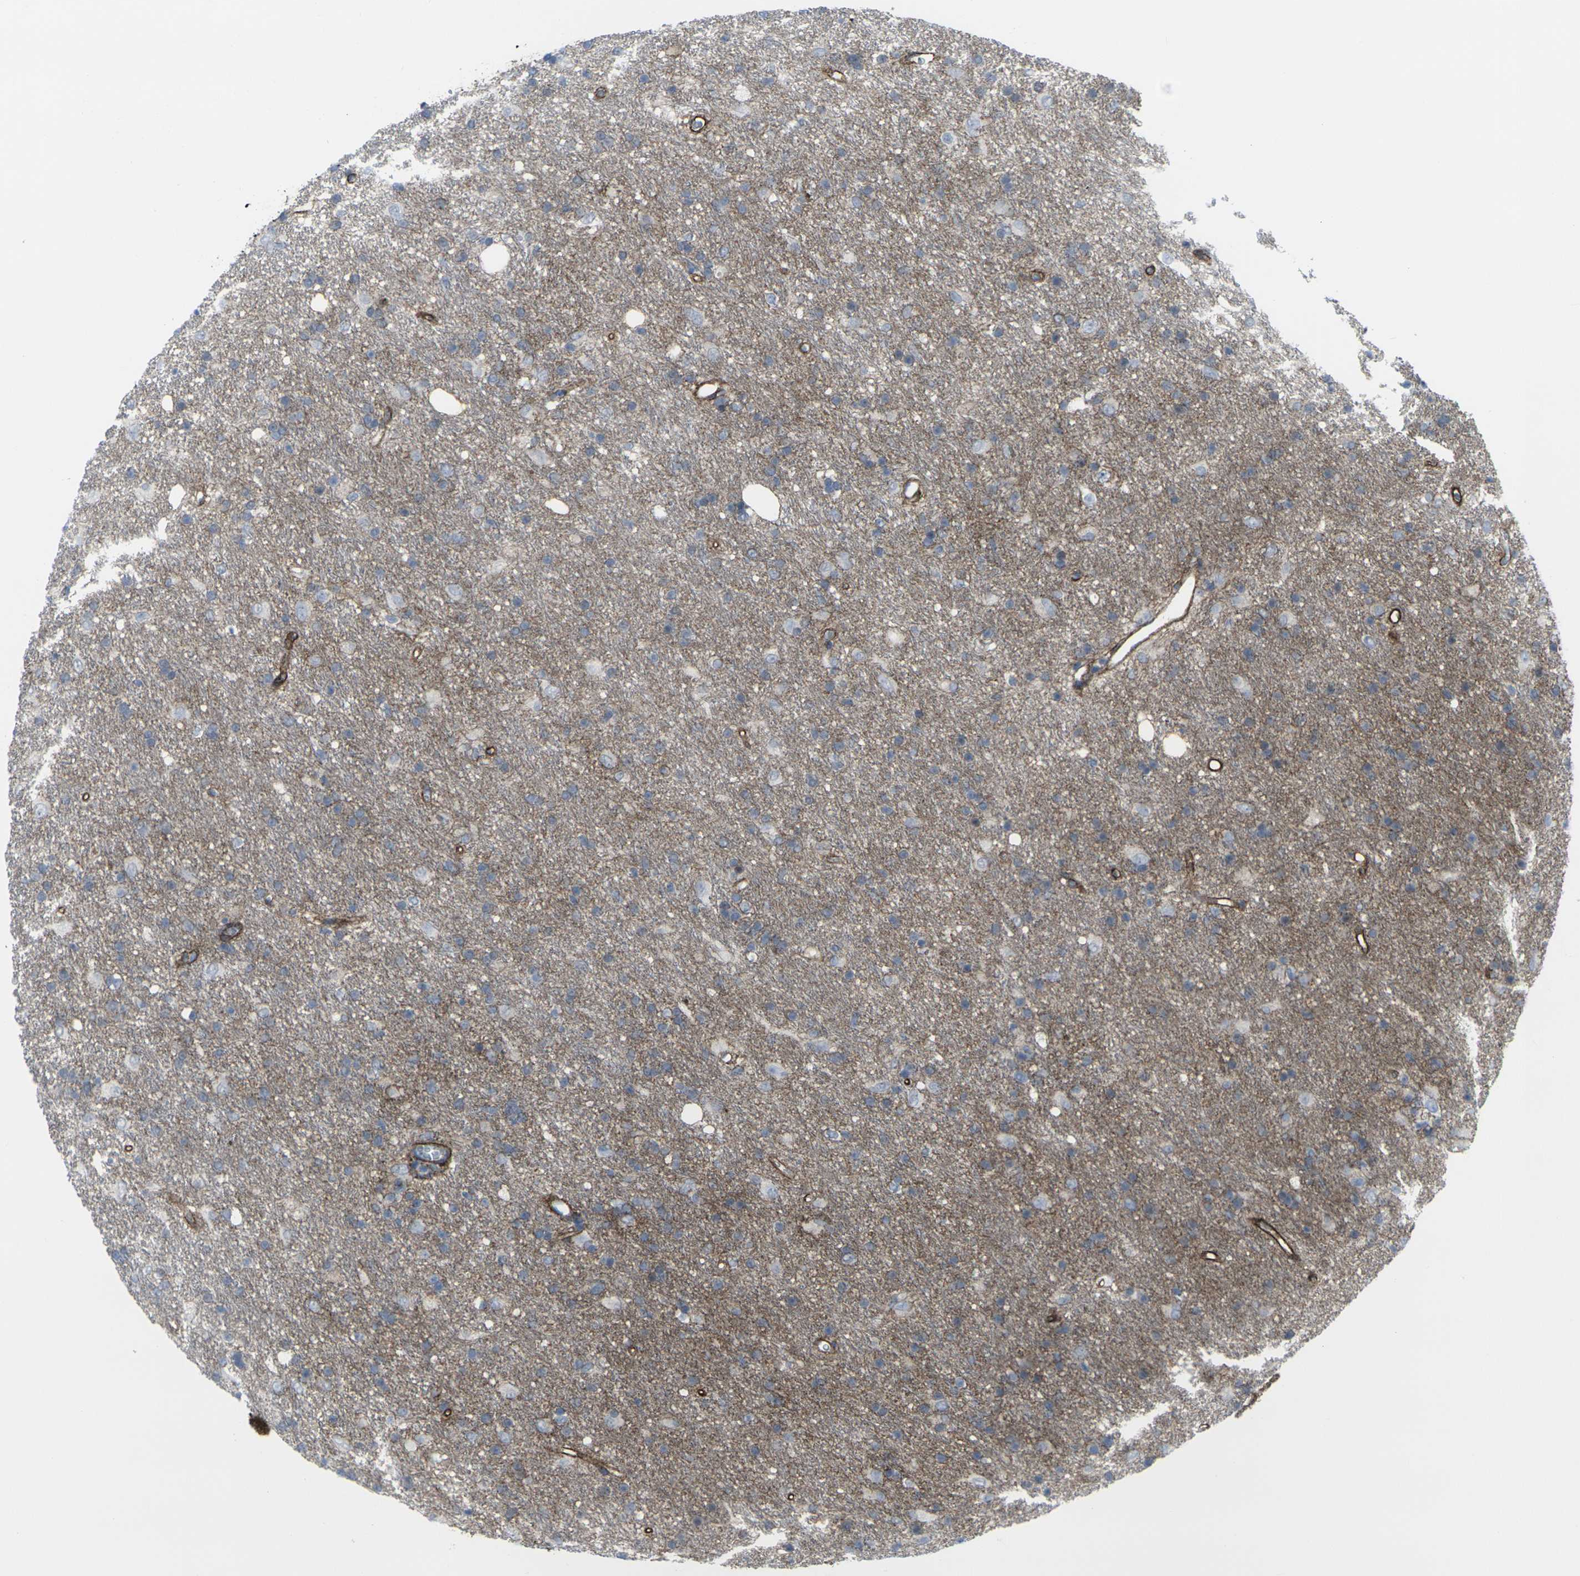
{"staining": {"intensity": "moderate", "quantity": "<25%", "location": "cytoplasmic/membranous"}, "tissue": "glioma", "cell_type": "Tumor cells", "image_type": "cancer", "snomed": [{"axis": "morphology", "description": "Glioma, malignant, Low grade"}, {"axis": "topography", "description": "Brain"}], "caption": "The histopathology image demonstrates immunohistochemical staining of glioma. There is moderate cytoplasmic/membranous positivity is present in approximately <25% of tumor cells.", "gene": "CDH11", "patient": {"sex": "male", "age": 77}}